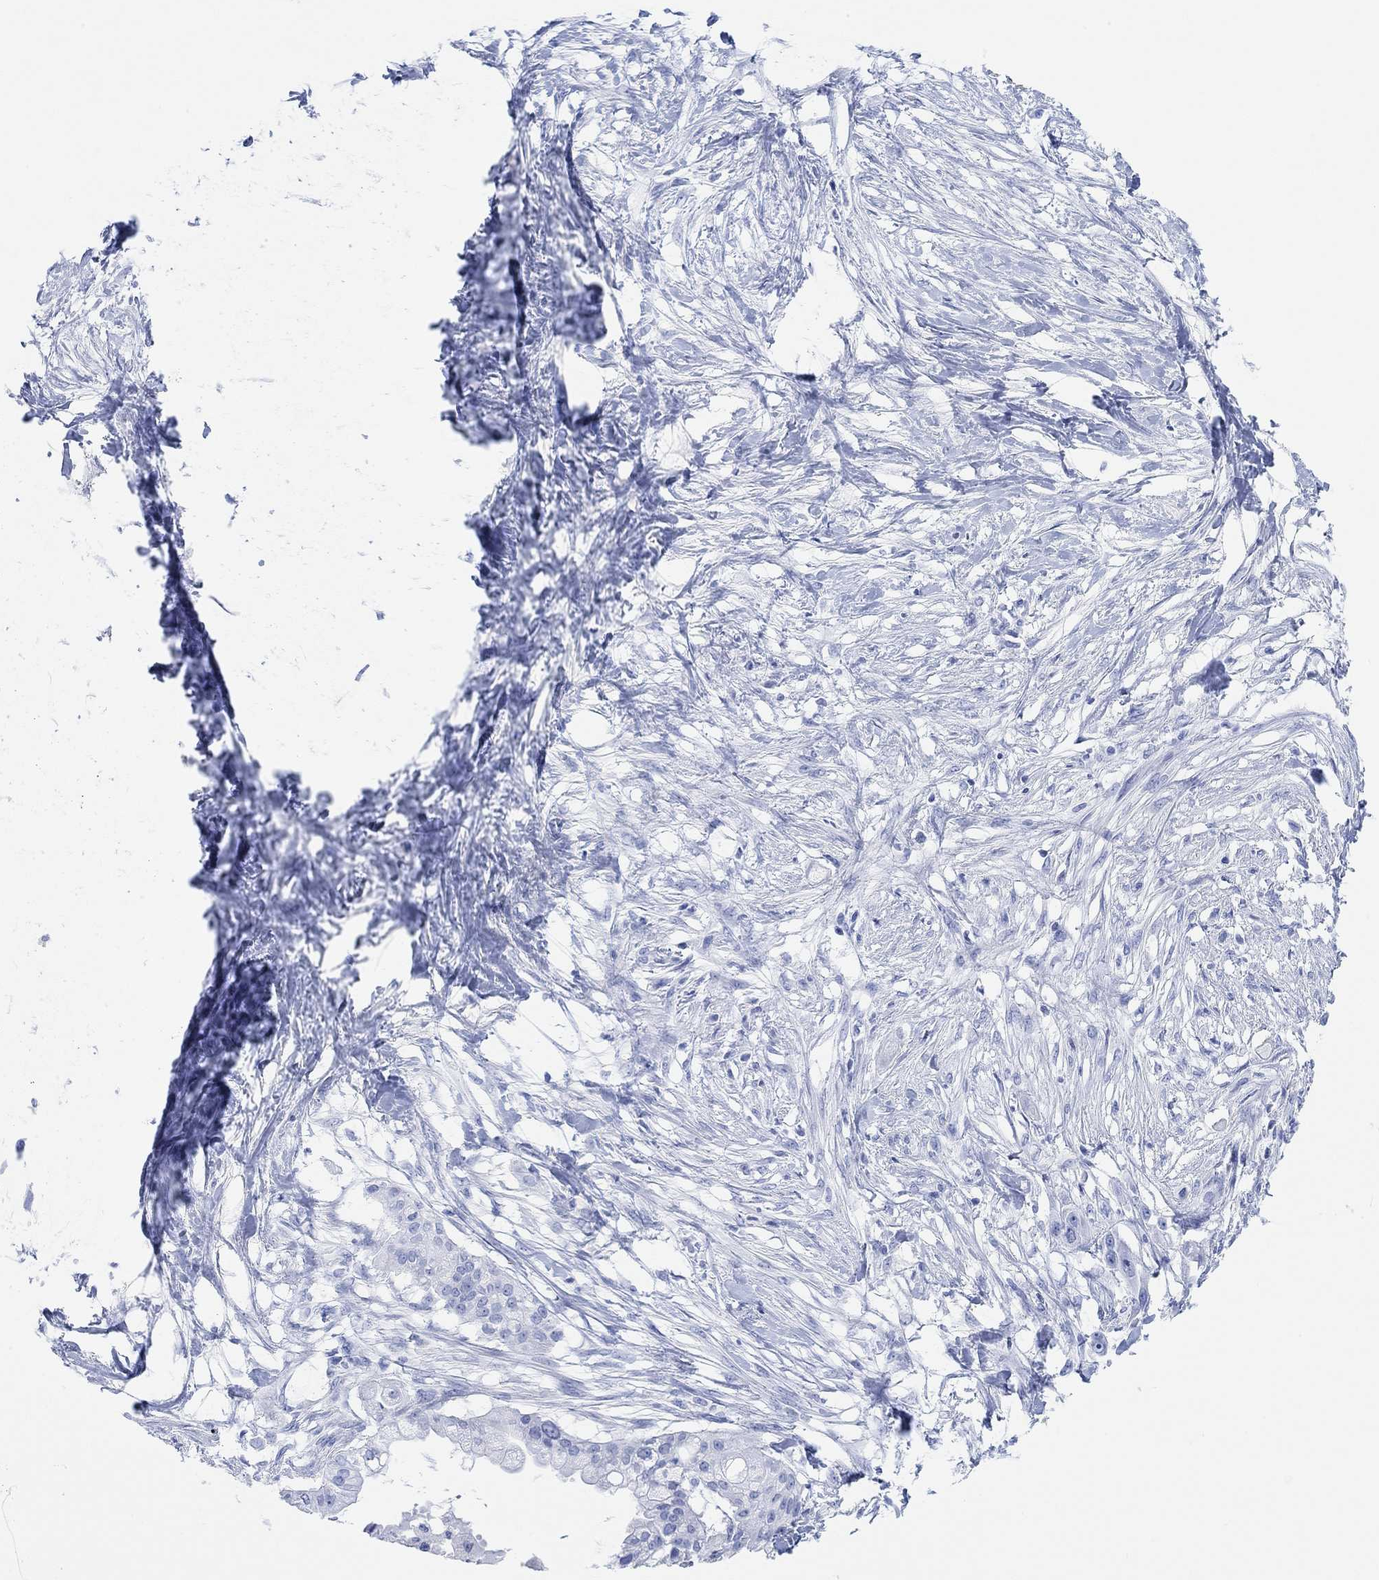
{"staining": {"intensity": "negative", "quantity": "none", "location": "none"}, "tissue": "pancreatic cancer", "cell_type": "Tumor cells", "image_type": "cancer", "snomed": [{"axis": "morphology", "description": "Normal tissue, NOS"}, {"axis": "morphology", "description": "Adenocarcinoma, NOS"}, {"axis": "topography", "description": "Pancreas"}], "caption": "This is a image of IHC staining of pancreatic adenocarcinoma, which shows no staining in tumor cells.", "gene": "ANKRD33", "patient": {"sex": "female", "age": 58}}